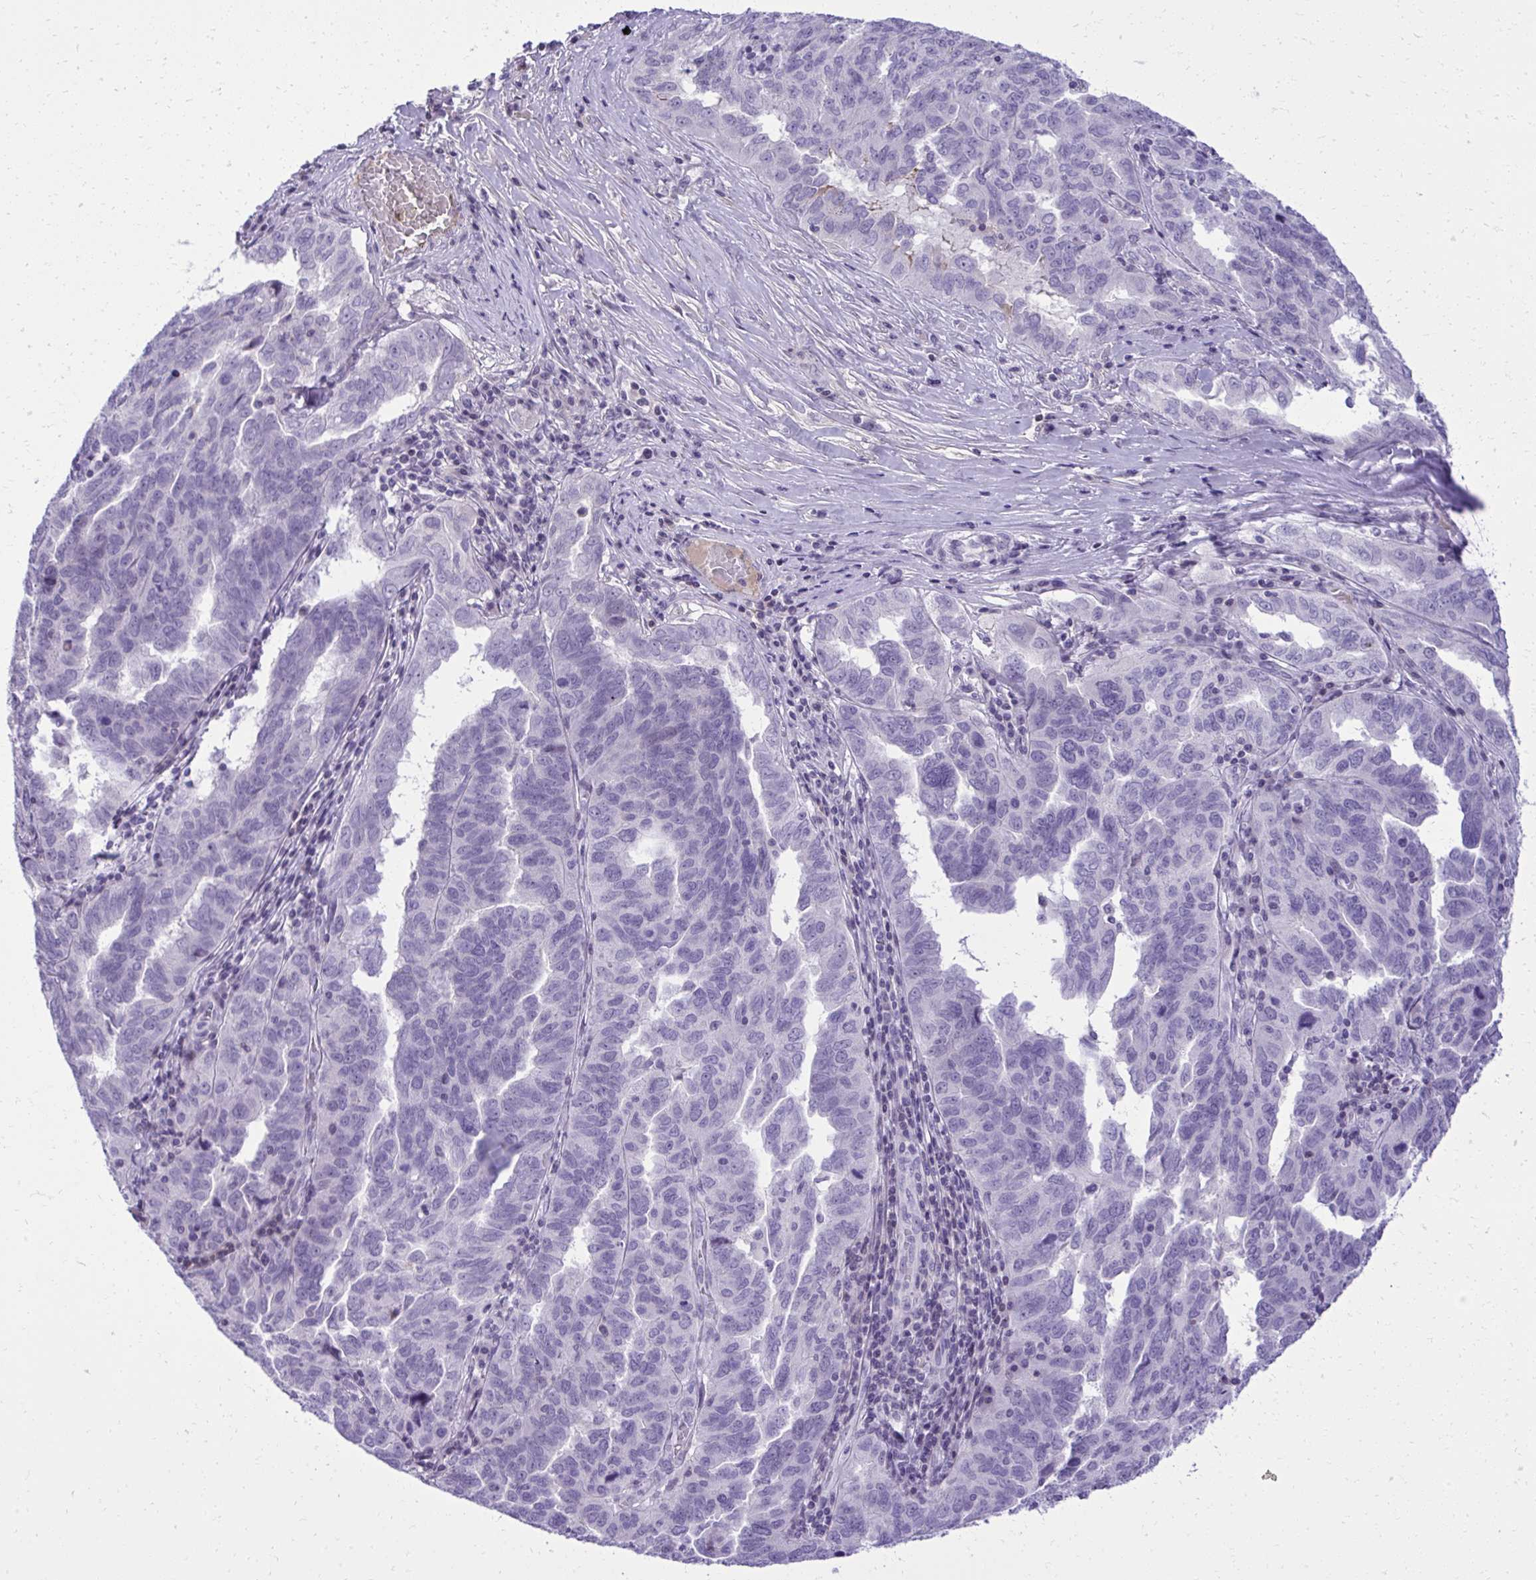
{"staining": {"intensity": "negative", "quantity": "none", "location": "none"}, "tissue": "ovarian cancer", "cell_type": "Tumor cells", "image_type": "cancer", "snomed": [{"axis": "morphology", "description": "Cystadenocarcinoma, serous, NOS"}, {"axis": "topography", "description": "Ovary"}], "caption": "Tumor cells show no significant protein staining in serous cystadenocarcinoma (ovarian).", "gene": "PITPNM3", "patient": {"sex": "female", "age": 64}}